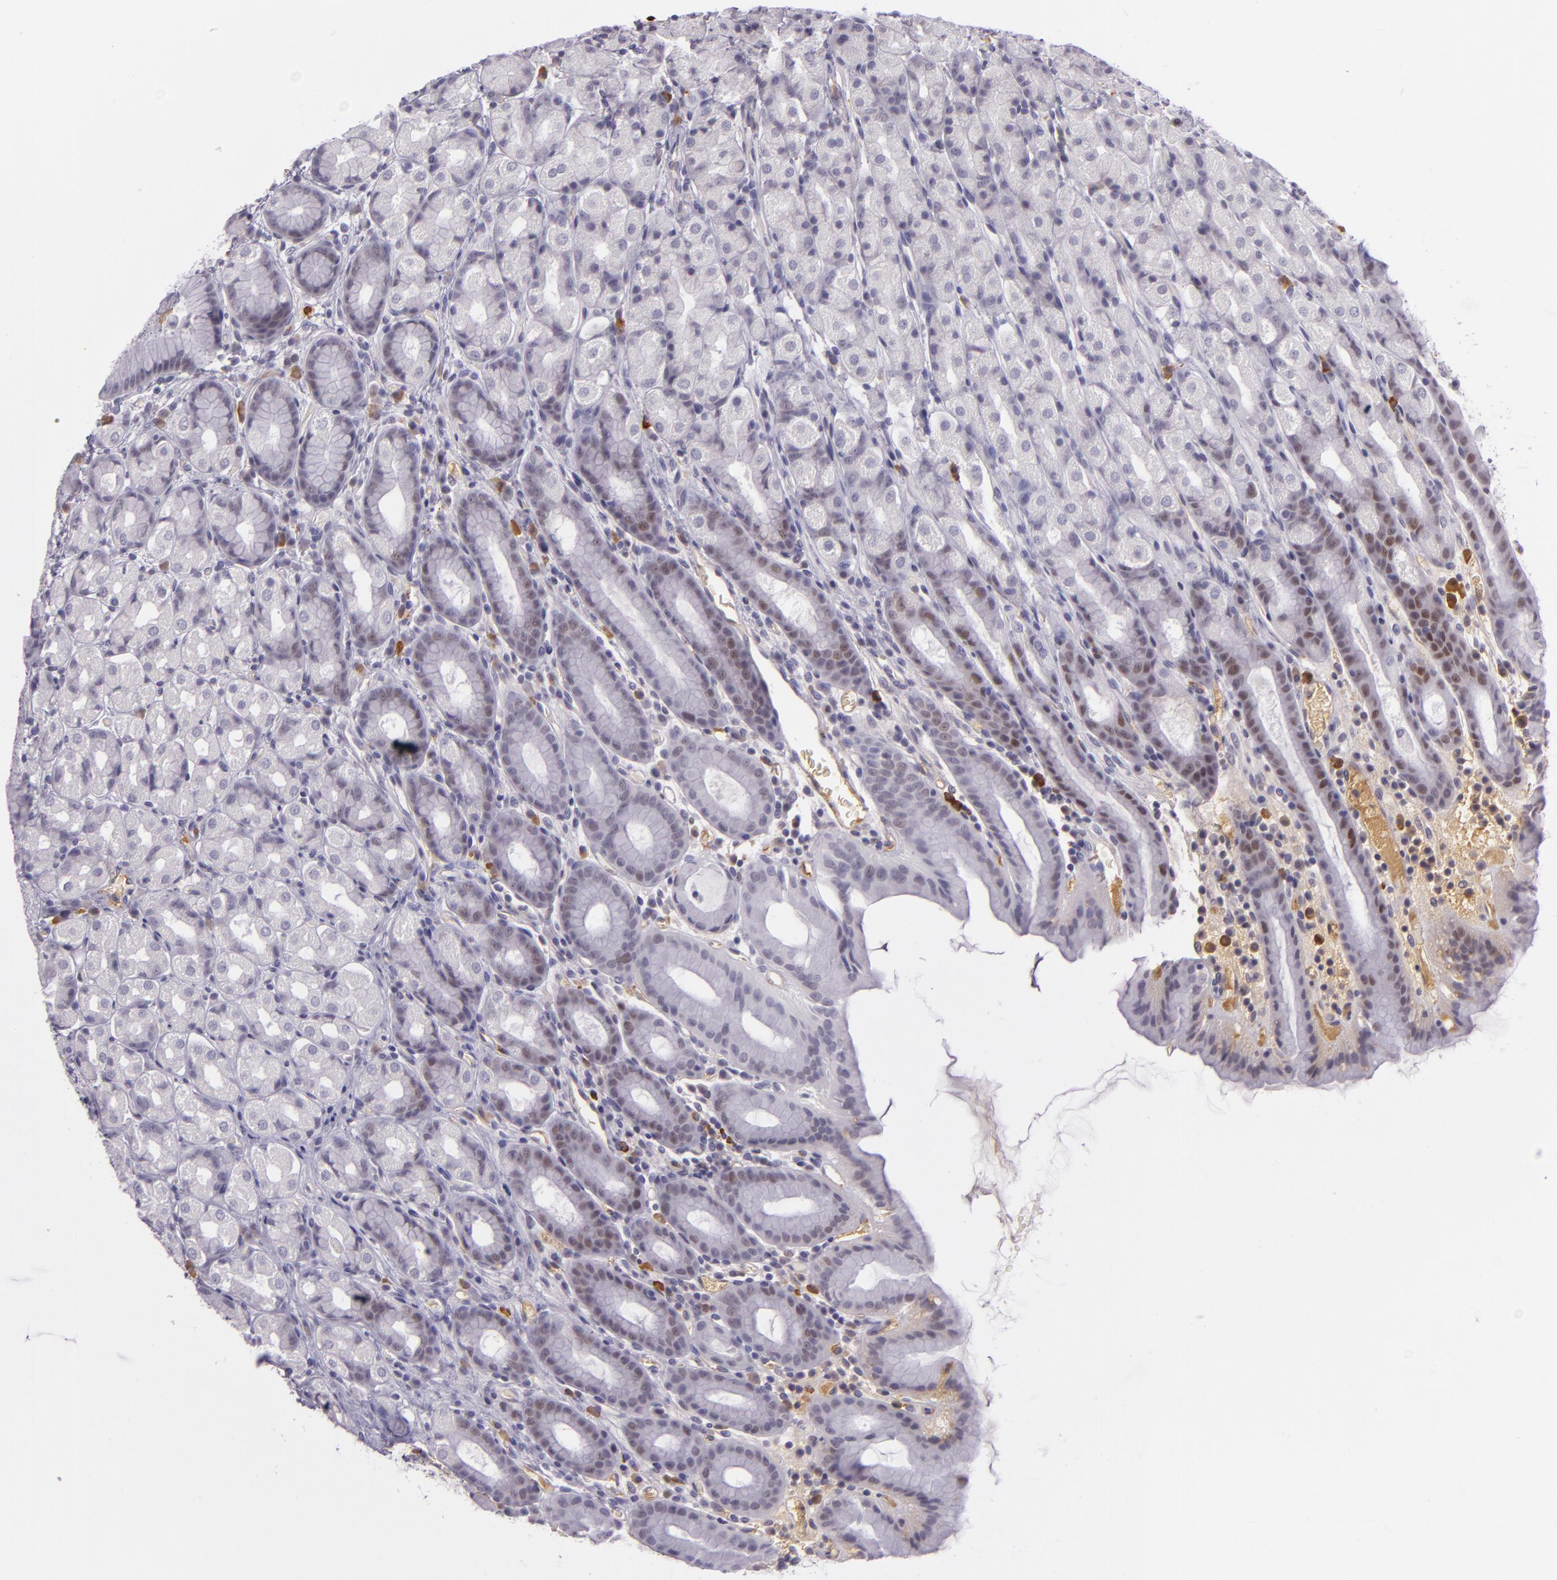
{"staining": {"intensity": "negative", "quantity": "none", "location": "none"}, "tissue": "stomach", "cell_type": "Glandular cells", "image_type": "normal", "snomed": [{"axis": "morphology", "description": "Normal tissue, NOS"}, {"axis": "topography", "description": "Stomach, upper"}], "caption": "This is a histopathology image of immunohistochemistry staining of normal stomach, which shows no expression in glandular cells.", "gene": "CHEK2", "patient": {"sex": "male", "age": 68}}